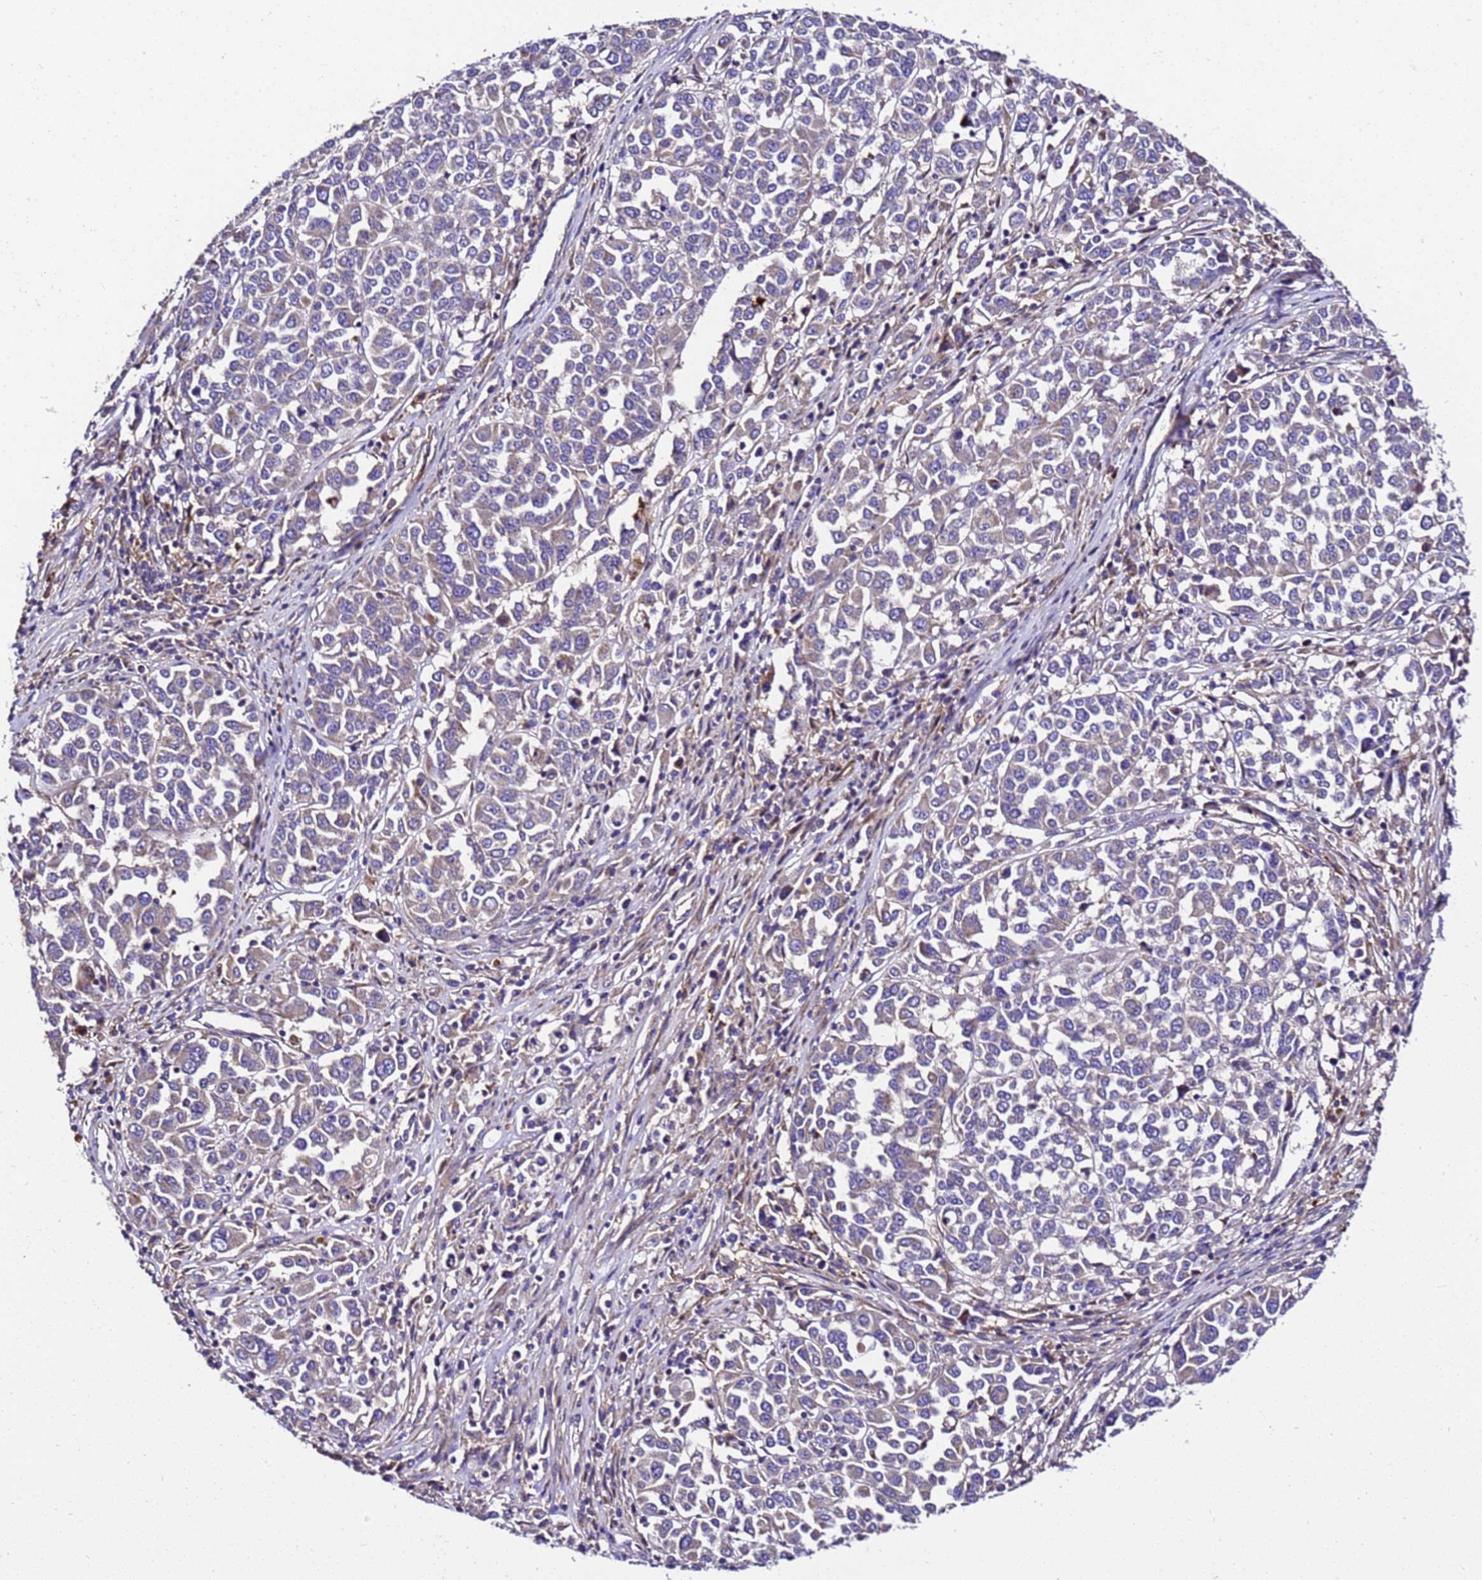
{"staining": {"intensity": "negative", "quantity": "none", "location": "none"}, "tissue": "melanoma", "cell_type": "Tumor cells", "image_type": "cancer", "snomed": [{"axis": "morphology", "description": "Malignant melanoma, Metastatic site"}, {"axis": "topography", "description": "Lymph node"}], "caption": "An IHC histopathology image of melanoma is shown. There is no staining in tumor cells of melanoma.", "gene": "ZNF417", "patient": {"sex": "male", "age": 44}}